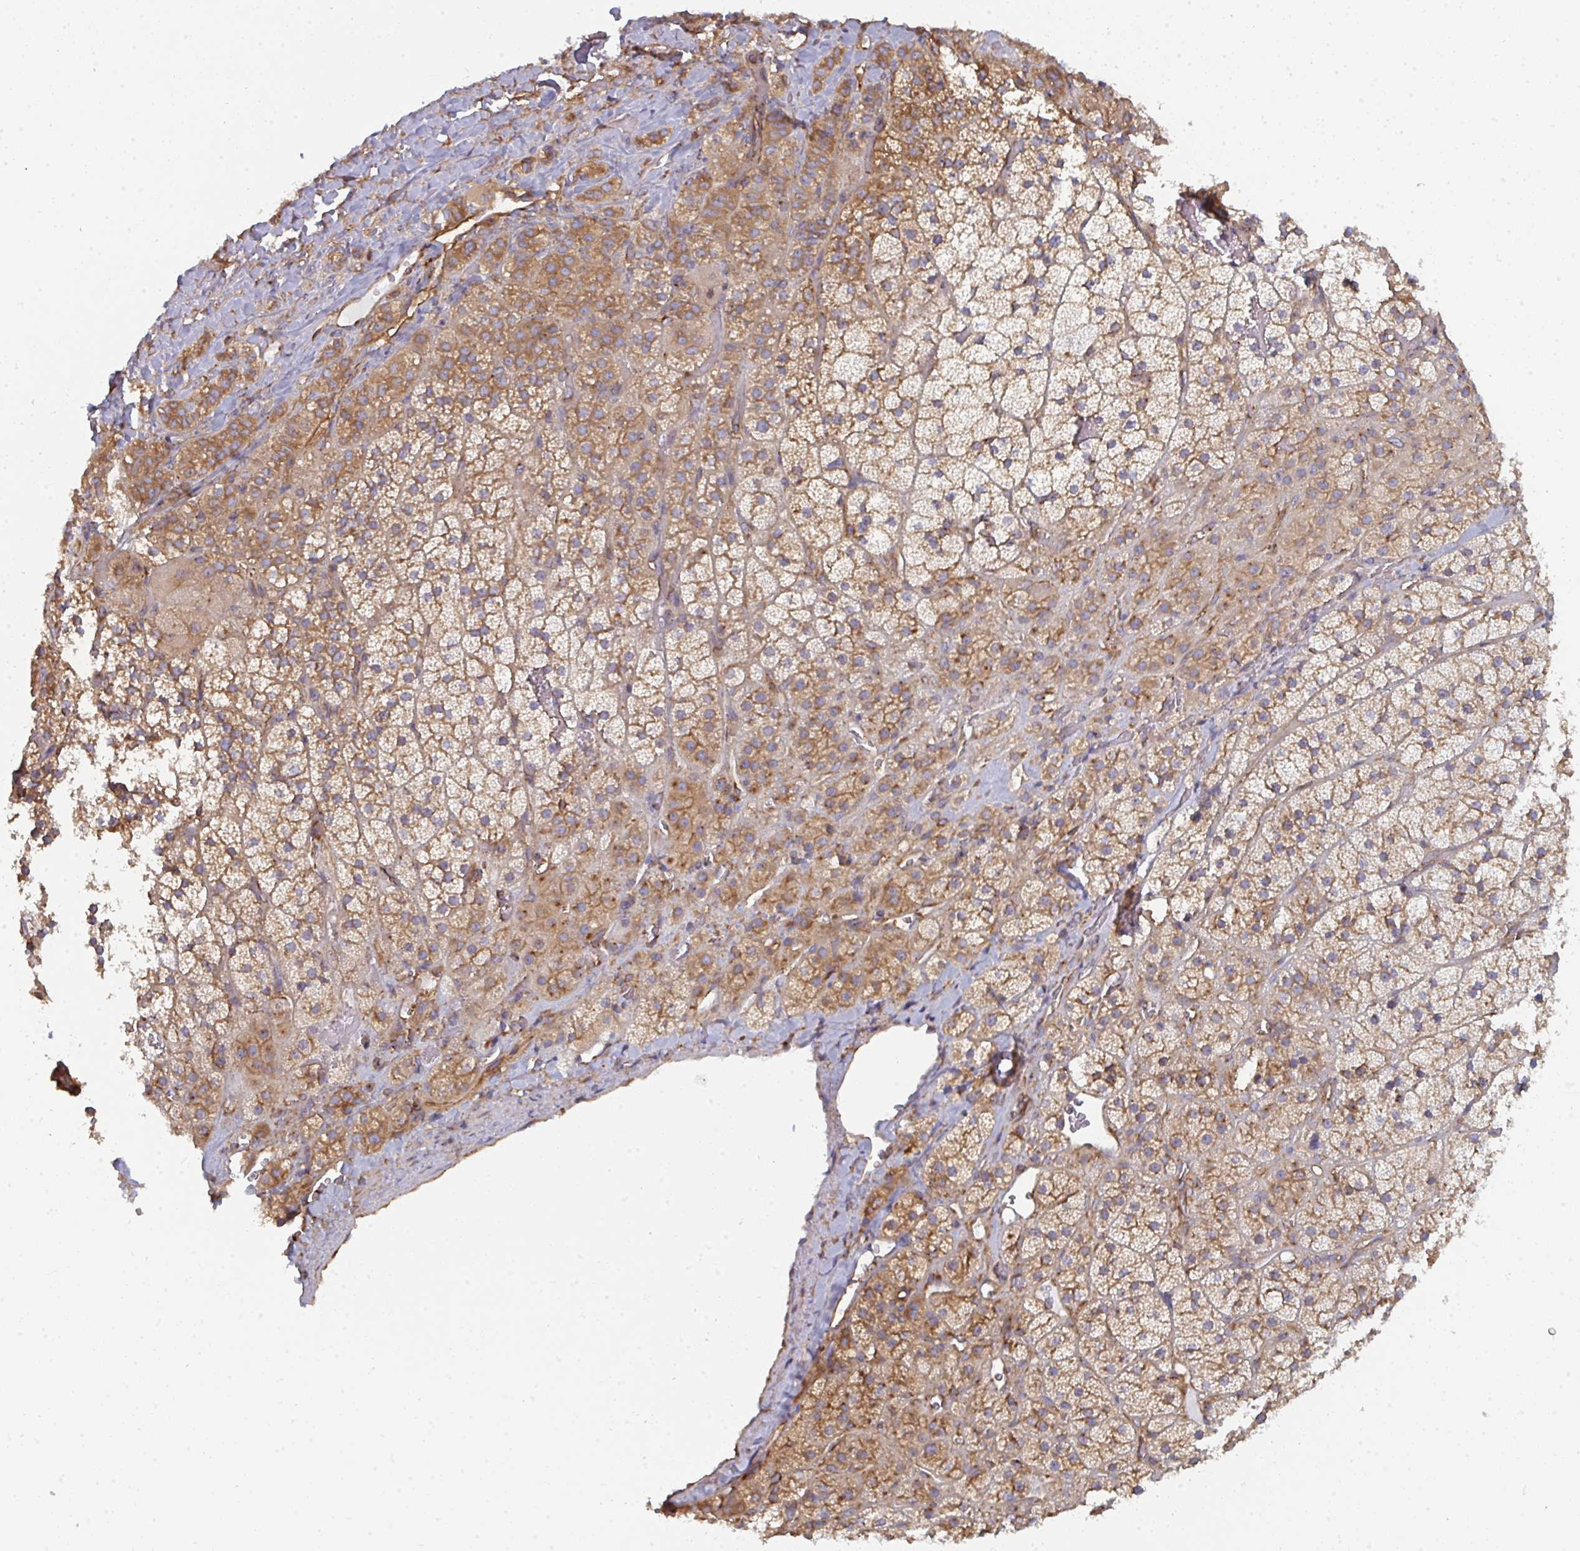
{"staining": {"intensity": "moderate", "quantity": "25%-75%", "location": "cytoplasmic/membranous"}, "tissue": "adrenal gland", "cell_type": "Glandular cells", "image_type": "normal", "snomed": [{"axis": "morphology", "description": "Normal tissue, NOS"}, {"axis": "topography", "description": "Adrenal gland"}], "caption": "A histopathology image showing moderate cytoplasmic/membranous positivity in approximately 25%-75% of glandular cells in benign adrenal gland, as visualized by brown immunohistochemical staining.", "gene": "DYNC1I2", "patient": {"sex": "male", "age": 57}}